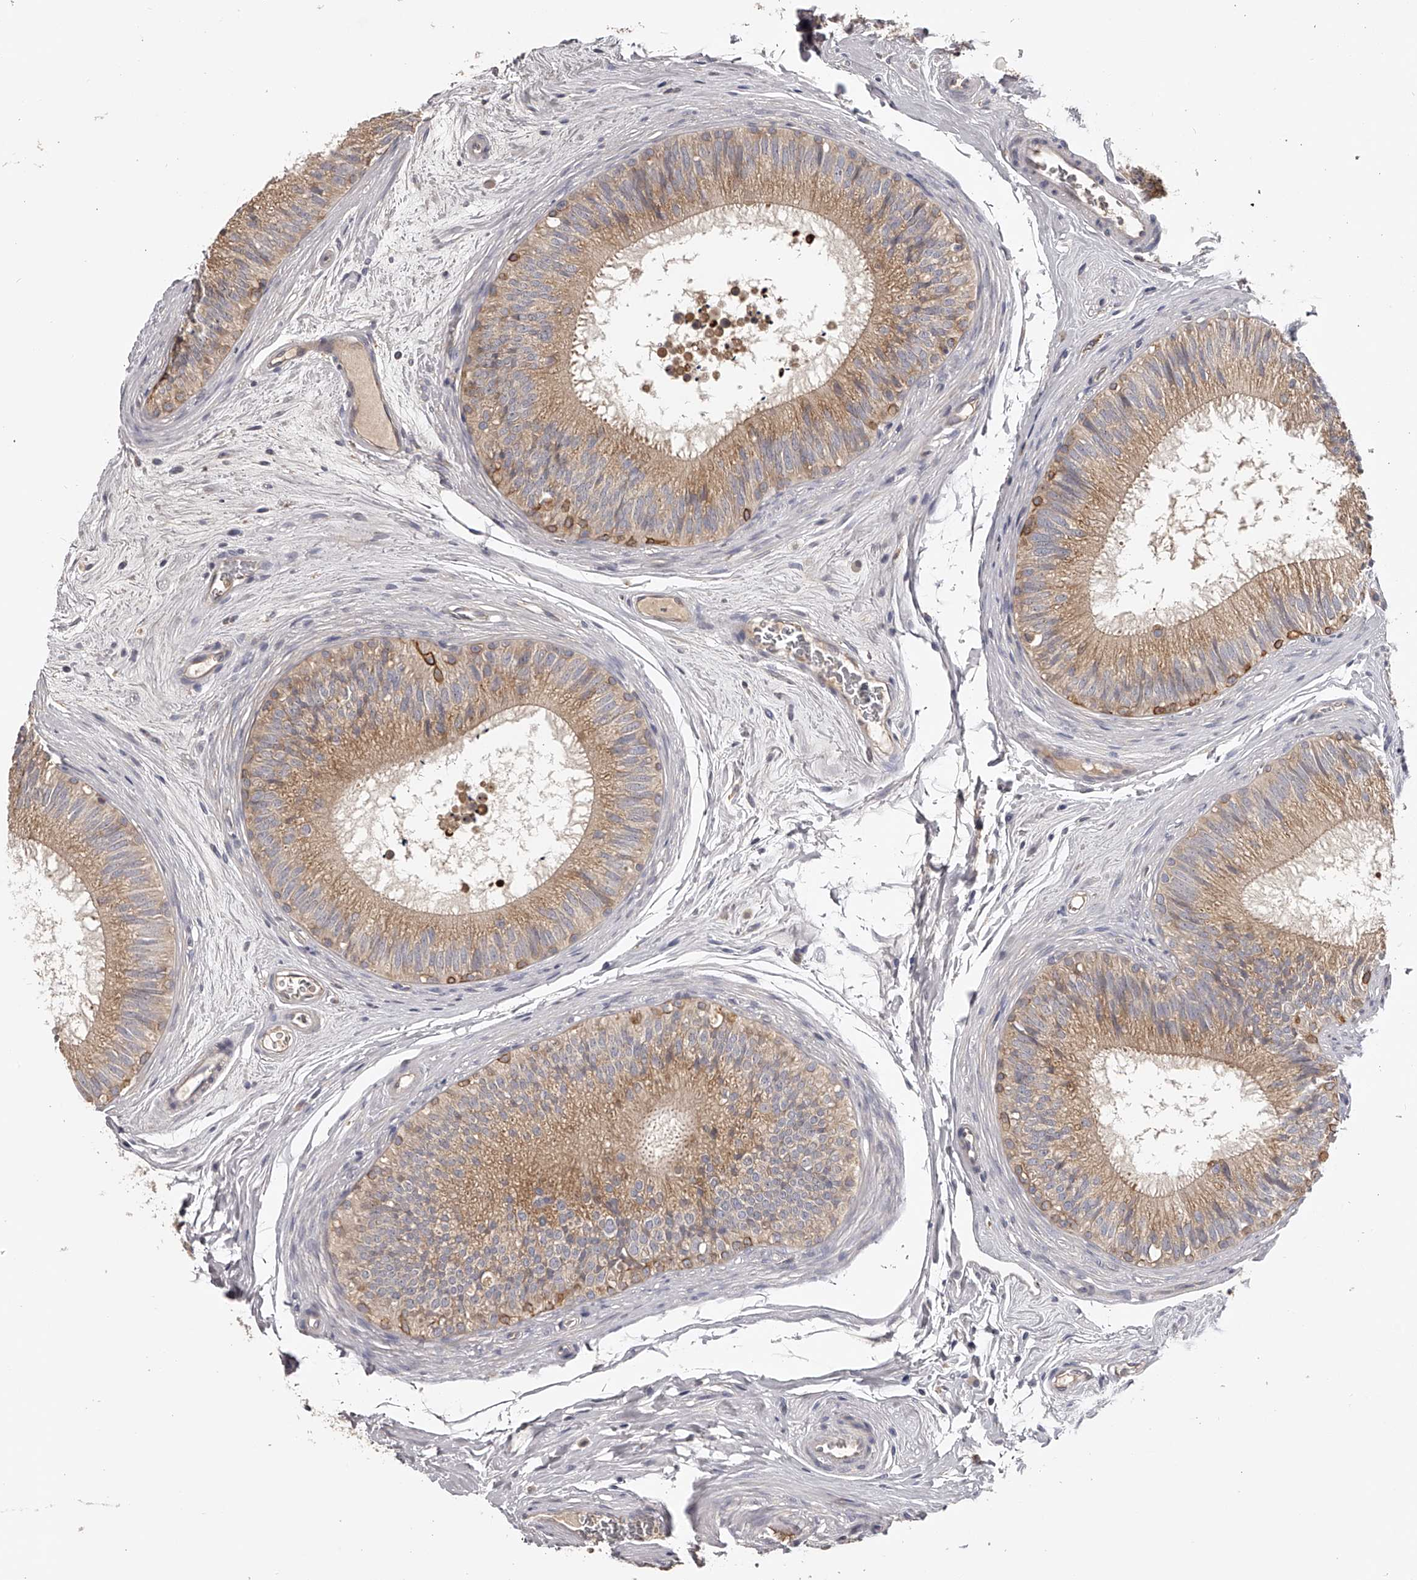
{"staining": {"intensity": "strong", "quantity": "<25%", "location": "cytoplasmic/membranous"}, "tissue": "epididymis", "cell_type": "Glandular cells", "image_type": "normal", "snomed": [{"axis": "morphology", "description": "Normal tissue, NOS"}, {"axis": "topography", "description": "Epididymis"}], "caption": "Normal epididymis demonstrates strong cytoplasmic/membranous expression in approximately <25% of glandular cells, visualized by immunohistochemistry. (brown staining indicates protein expression, while blue staining denotes nuclei).", "gene": "TNN", "patient": {"sex": "male", "age": 29}}